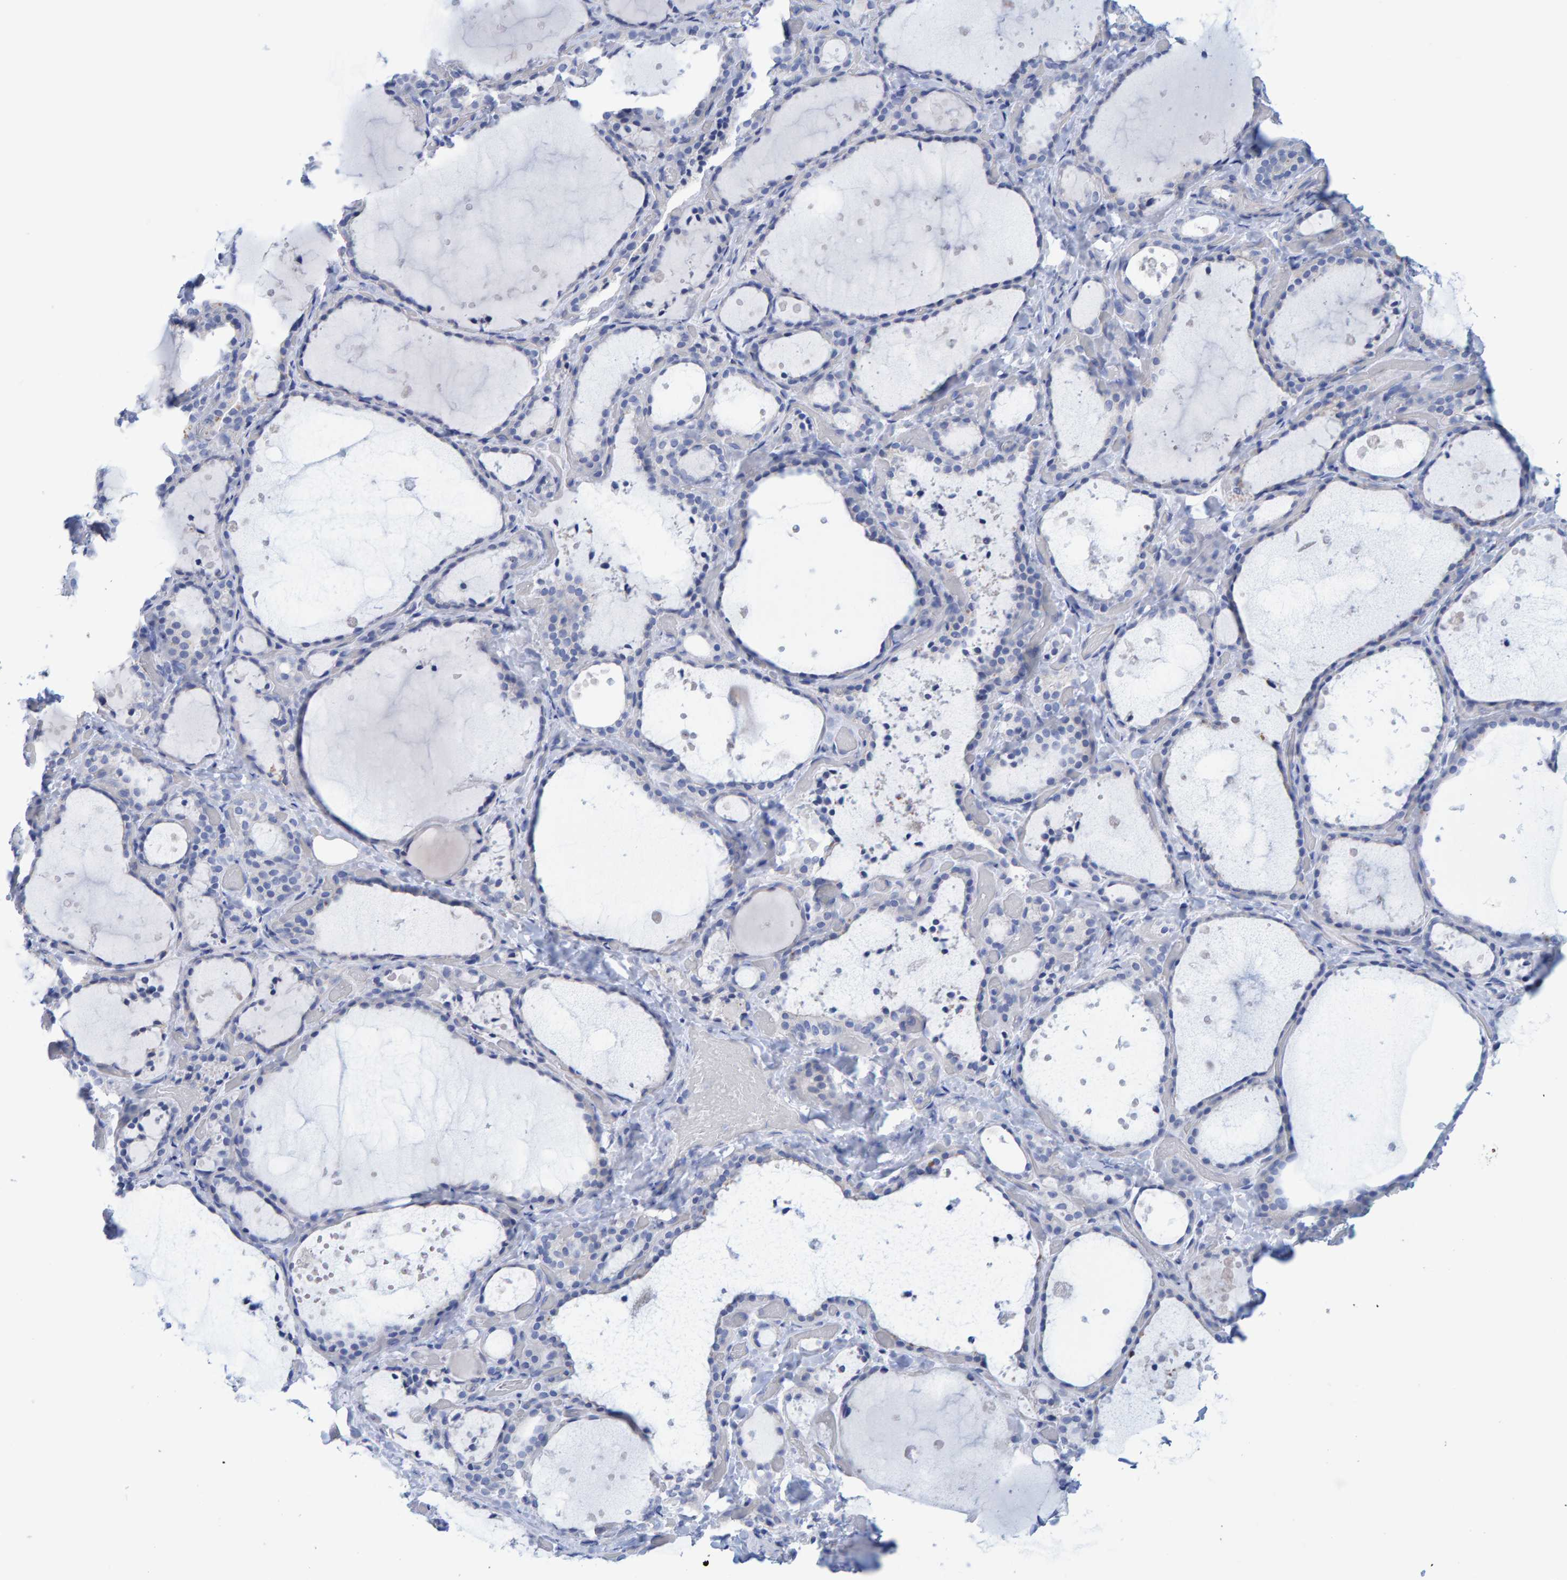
{"staining": {"intensity": "weak", "quantity": "<25%", "location": "cytoplasmic/membranous"}, "tissue": "thyroid gland", "cell_type": "Glandular cells", "image_type": "normal", "snomed": [{"axis": "morphology", "description": "Normal tissue, NOS"}, {"axis": "topography", "description": "Thyroid gland"}], "caption": "IHC image of benign human thyroid gland stained for a protein (brown), which shows no expression in glandular cells.", "gene": "JAKMIP3", "patient": {"sex": "female", "age": 44}}